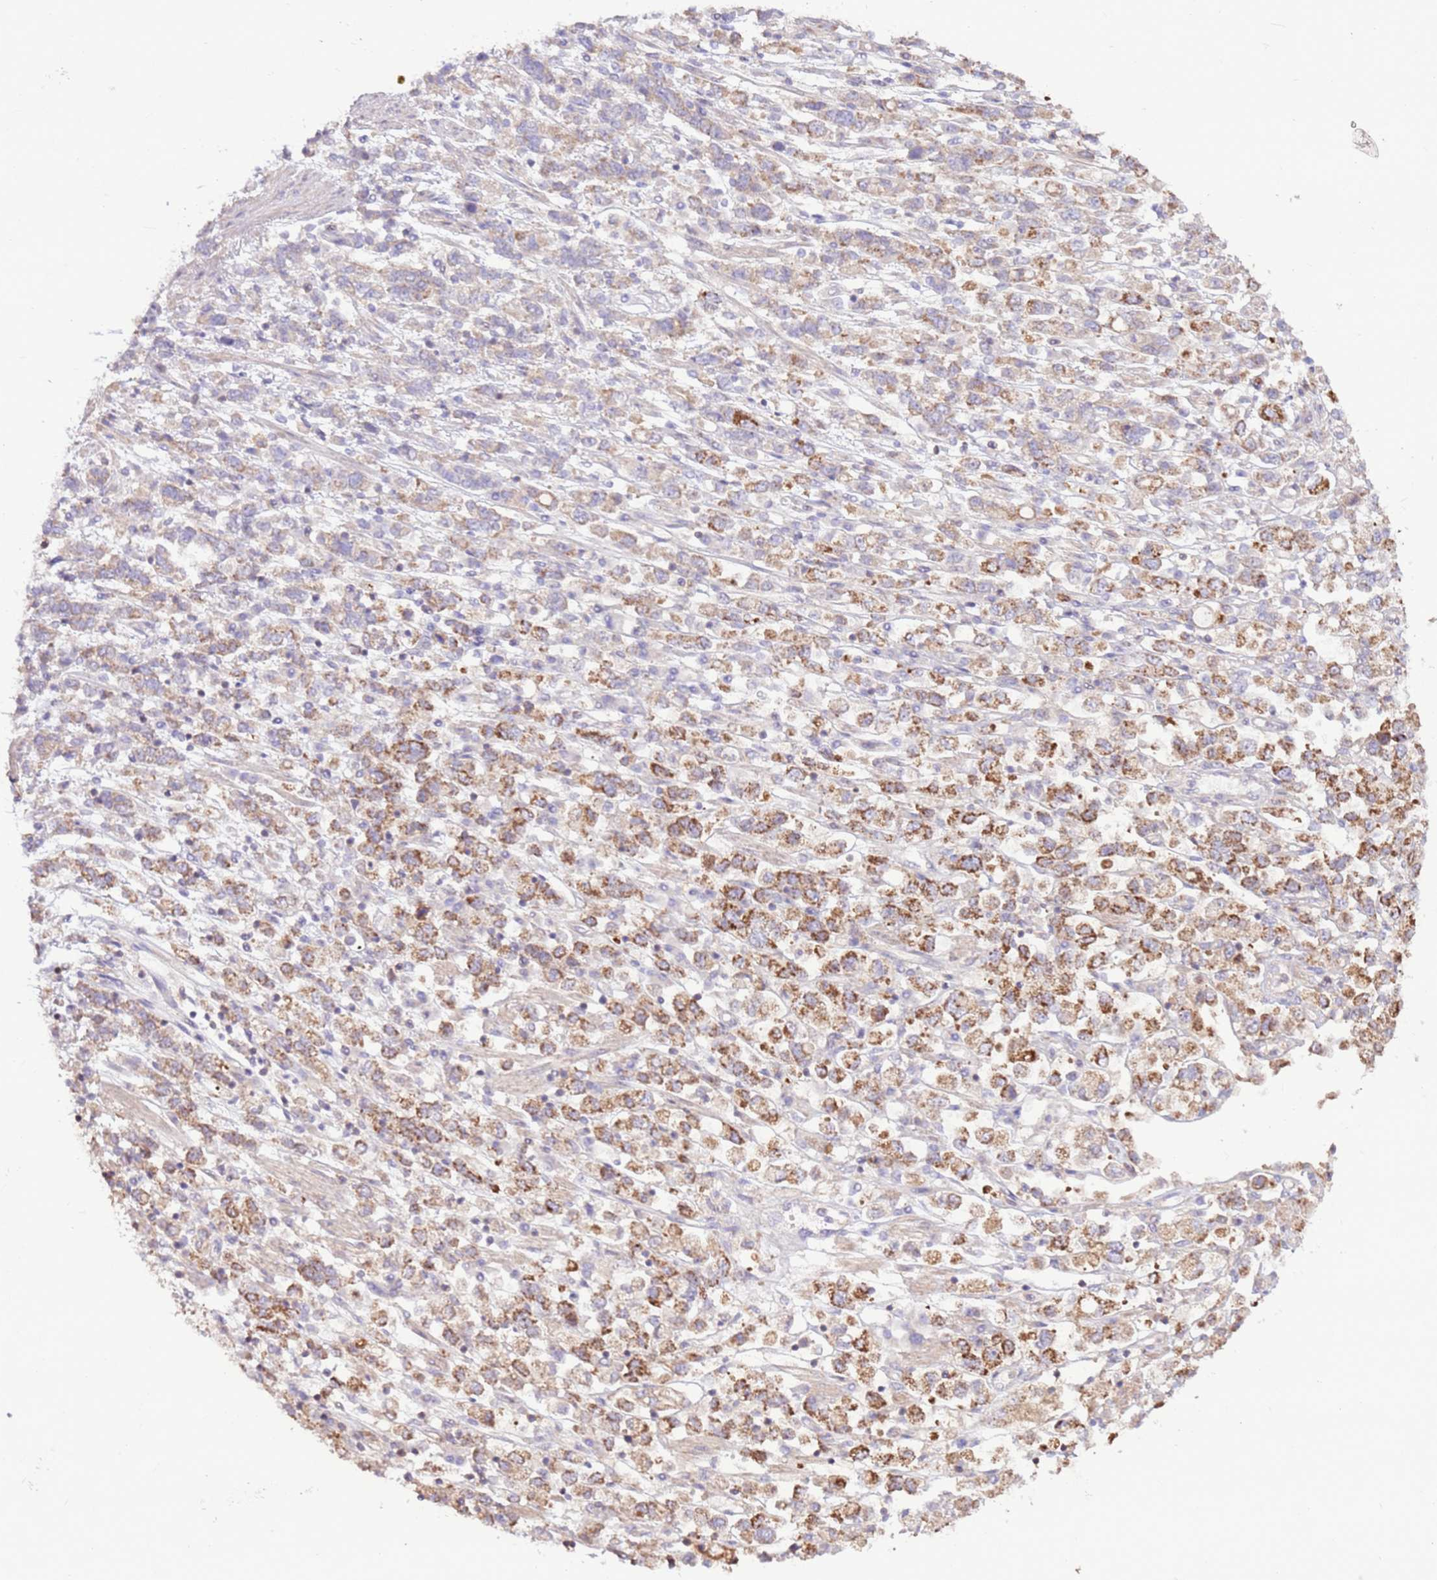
{"staining": {"intensity": "moderate", "quantity": "25%-75%", "location": "cytoplasmic/membranous"}, "tissue": "stomach cancer", "cell_type": "Tumor cells", "image_type": "cancer", "snomed": [{"axis": "morphology", "description": "Adenocarcinoma, NOS"}, {"axis": "topography", "description": "Stomach"}], "caption": "Stomach cancer stained with a brown dye displays moderate cytoplasmic/membranous positive expression in about 25%-75% of tumor cells.", "gene": "EVA1B", "patient": {"sex": "female", "age": 76}}